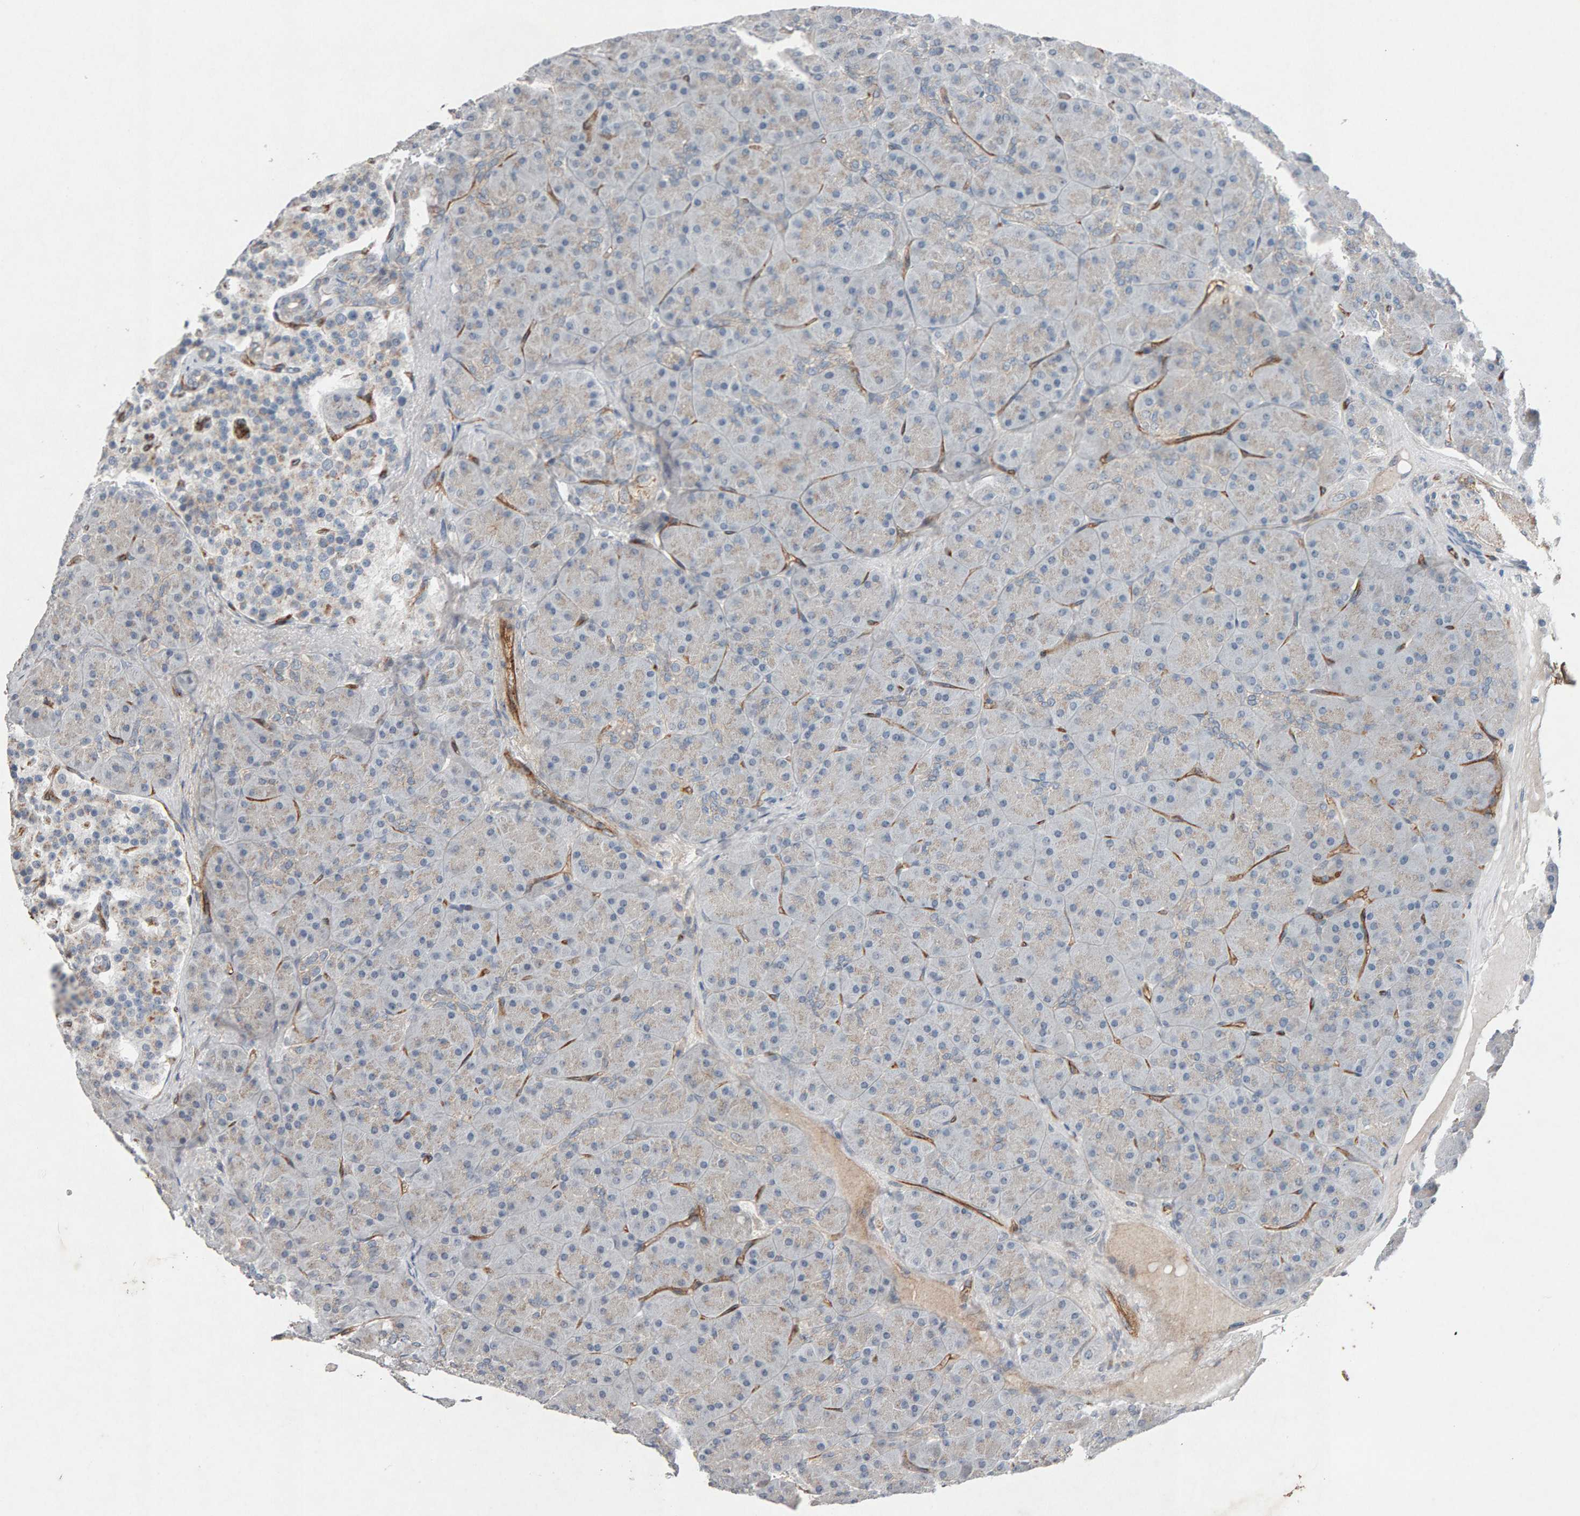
{"staining": {"intensity": "strong", "quantity": "25%-75%", "location": "cytoplasmic/membranous"}, "tissue": "pancreas", "cell_type": "Exocrine glandular cells", "image_type": "normal", "snomed": [{"axis": "morphology", "description": "Normal tissue, NOS"}, {"axis": "topography", "description": "Pancreas"}], "caption": "High-power microscopy captured an immunohistochemistry micrograph of benign pancreas, revealing strong cytoplasmic/membranous positivity in about 25%-75% of exocrine glandular cells.", "gene": "PTPRM", "patient": {"sex": "male", "age": 66}}